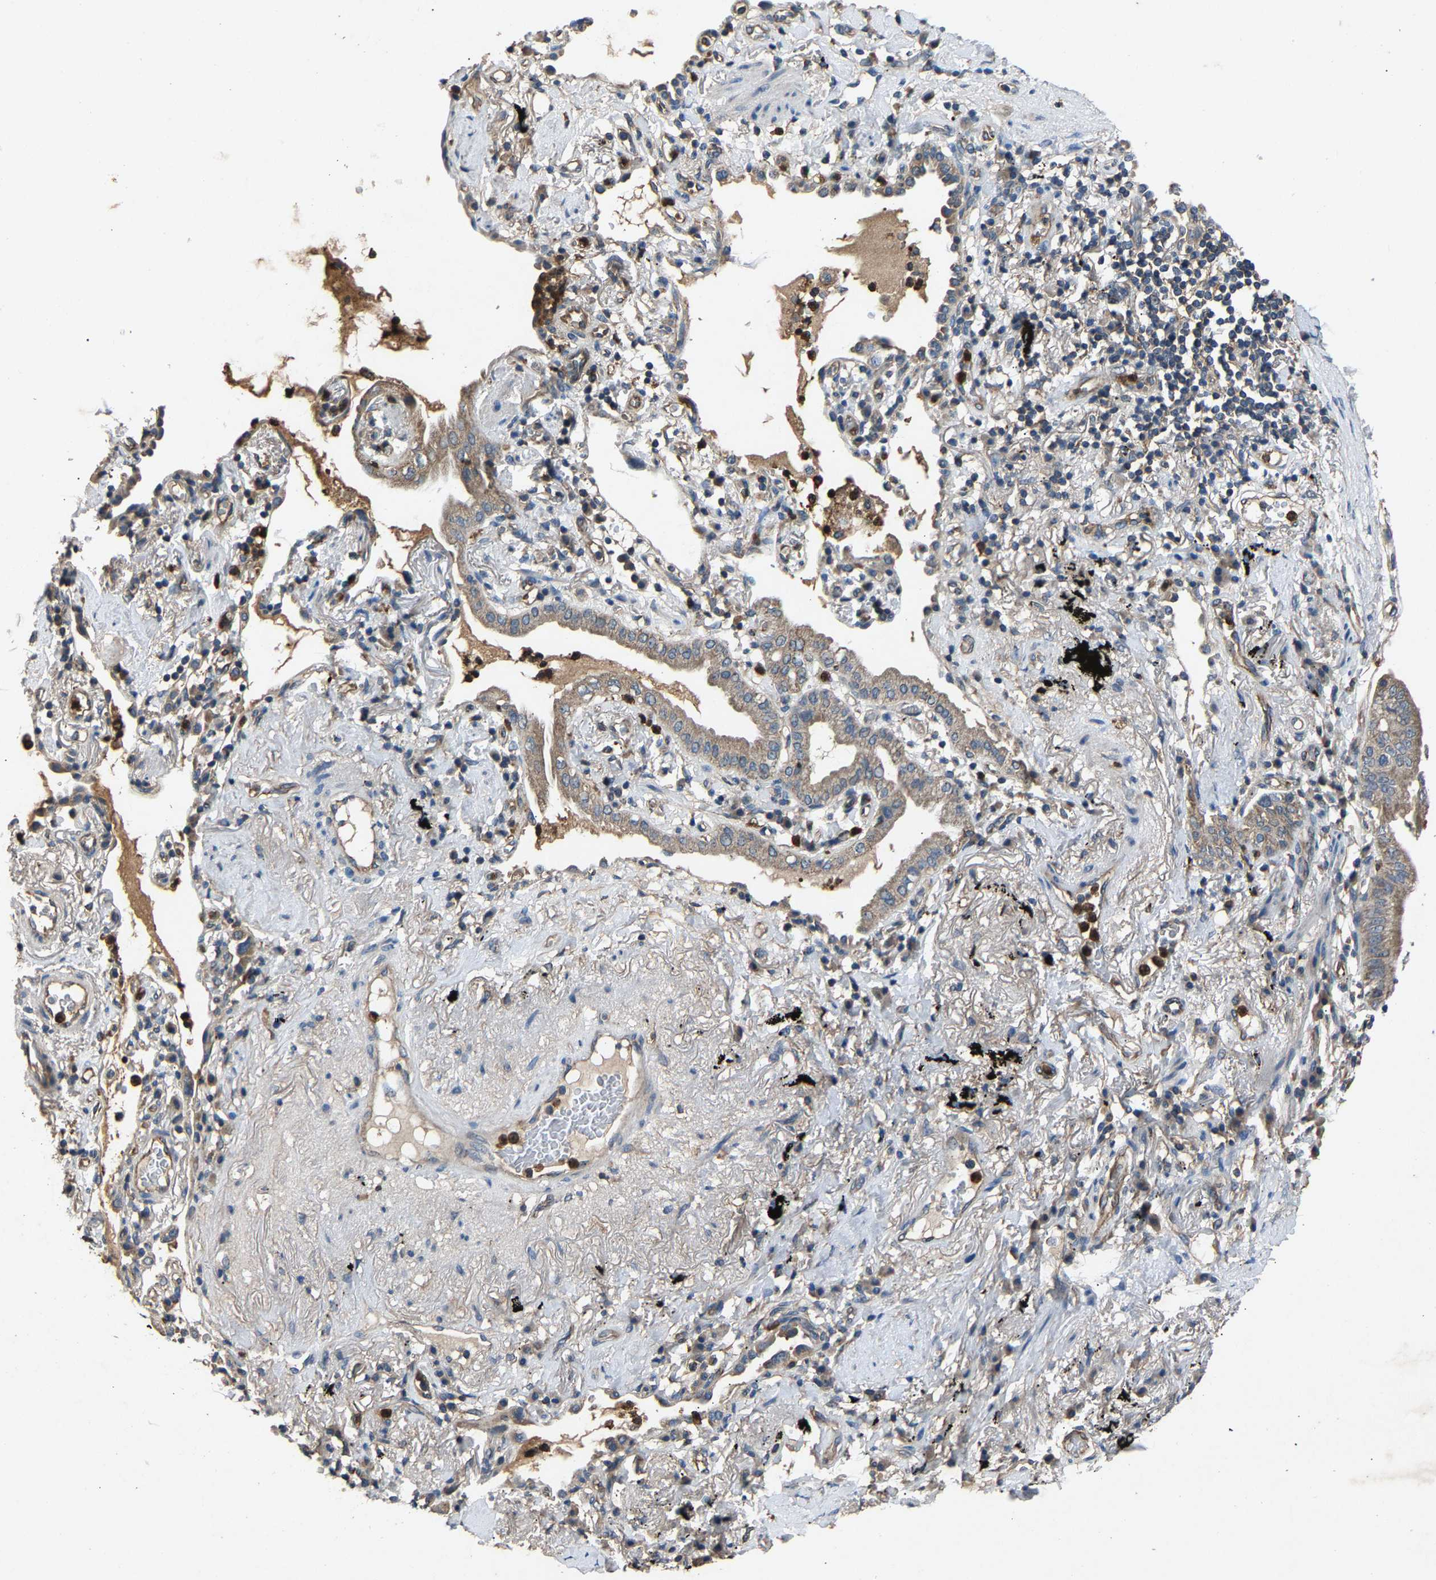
{"staining": {"intensity": "weak", "quantity": ">75%", "location": "cytoplasmic/membranous"}, "tissue": "lung cancer", "cell_type": "Tumor cells", "image_type": "cancer", "snomed": [{"axis": "morphology", "description": "Normal tissue, NOS"}, {"axis": "morphology", "description": "Adenocarcinoma, NOS"}, {"axis": "topography", "description": "Bronchus"}, {"axis": "topography", "description": "Lung"}], "caption": "Protein staining of lung adenocarcinoma tissue displays weak cytoplasmic/membranous staining in about >75% of tumor cells.", "gene": "PPID", "patient": {"sex": "female", "age": 70}}